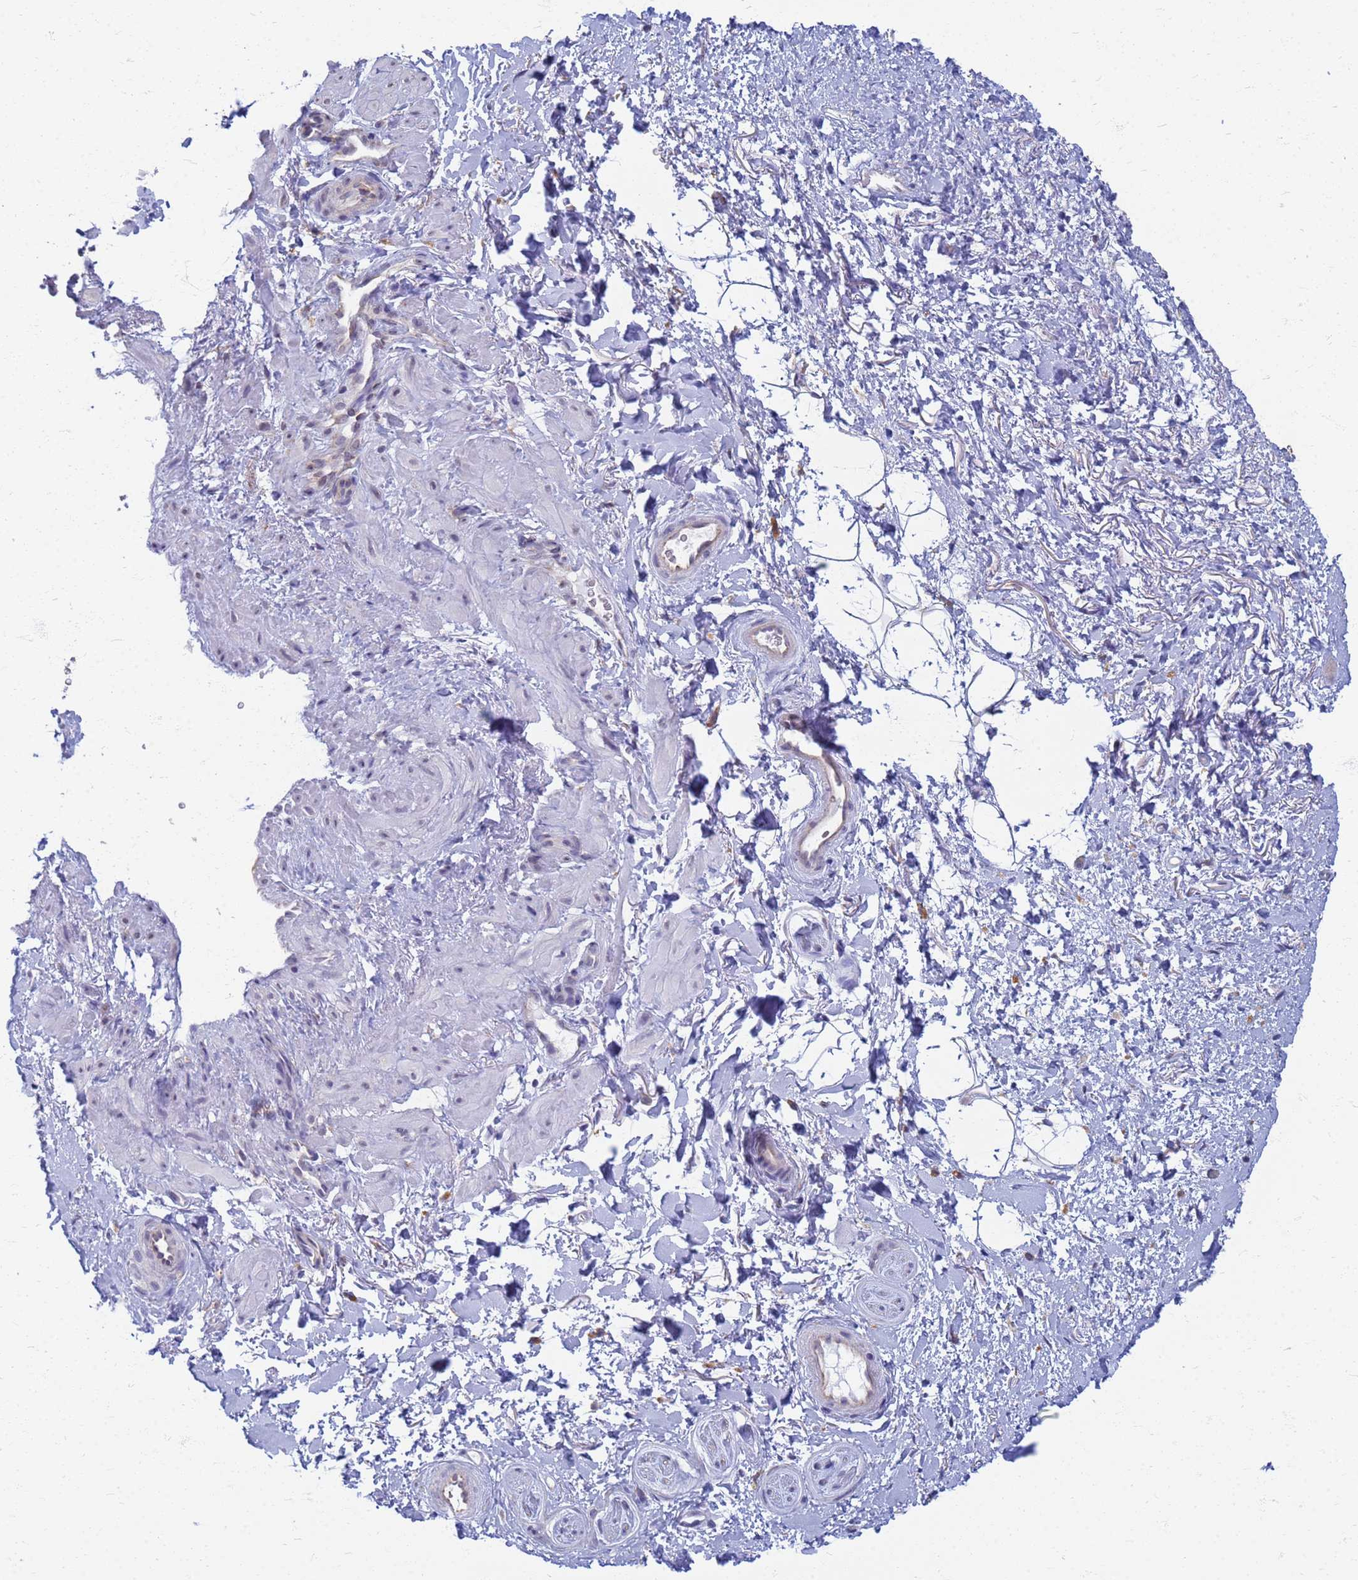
{"staining": {"intensity": "negative", "quantity": "none", "location": "none"}, "tissue": "smooth muscle", "cell_type": "Smooth muscle cells", "image_type": "normal", "snomed": [{"axis": "morphology", "description": "Normal tissue, NOS"}, {"axis": "topography", "description": "Smooth muscle"}, {"axis": "topography", "description": "Peripheral nerve tissue"}], "caption": "This micrograph is of normal smooth muscle stained with immunohistochemistry (IHC) to label a protein in brown with the nuclei are counter-stained blue. There is no positivity in smooth muscle cells. (DAB immunohistochemistry with hematoxylin counter stain).", "gene": "ATP6V1E1", "patient": {"sex": "male", "age": 69}}